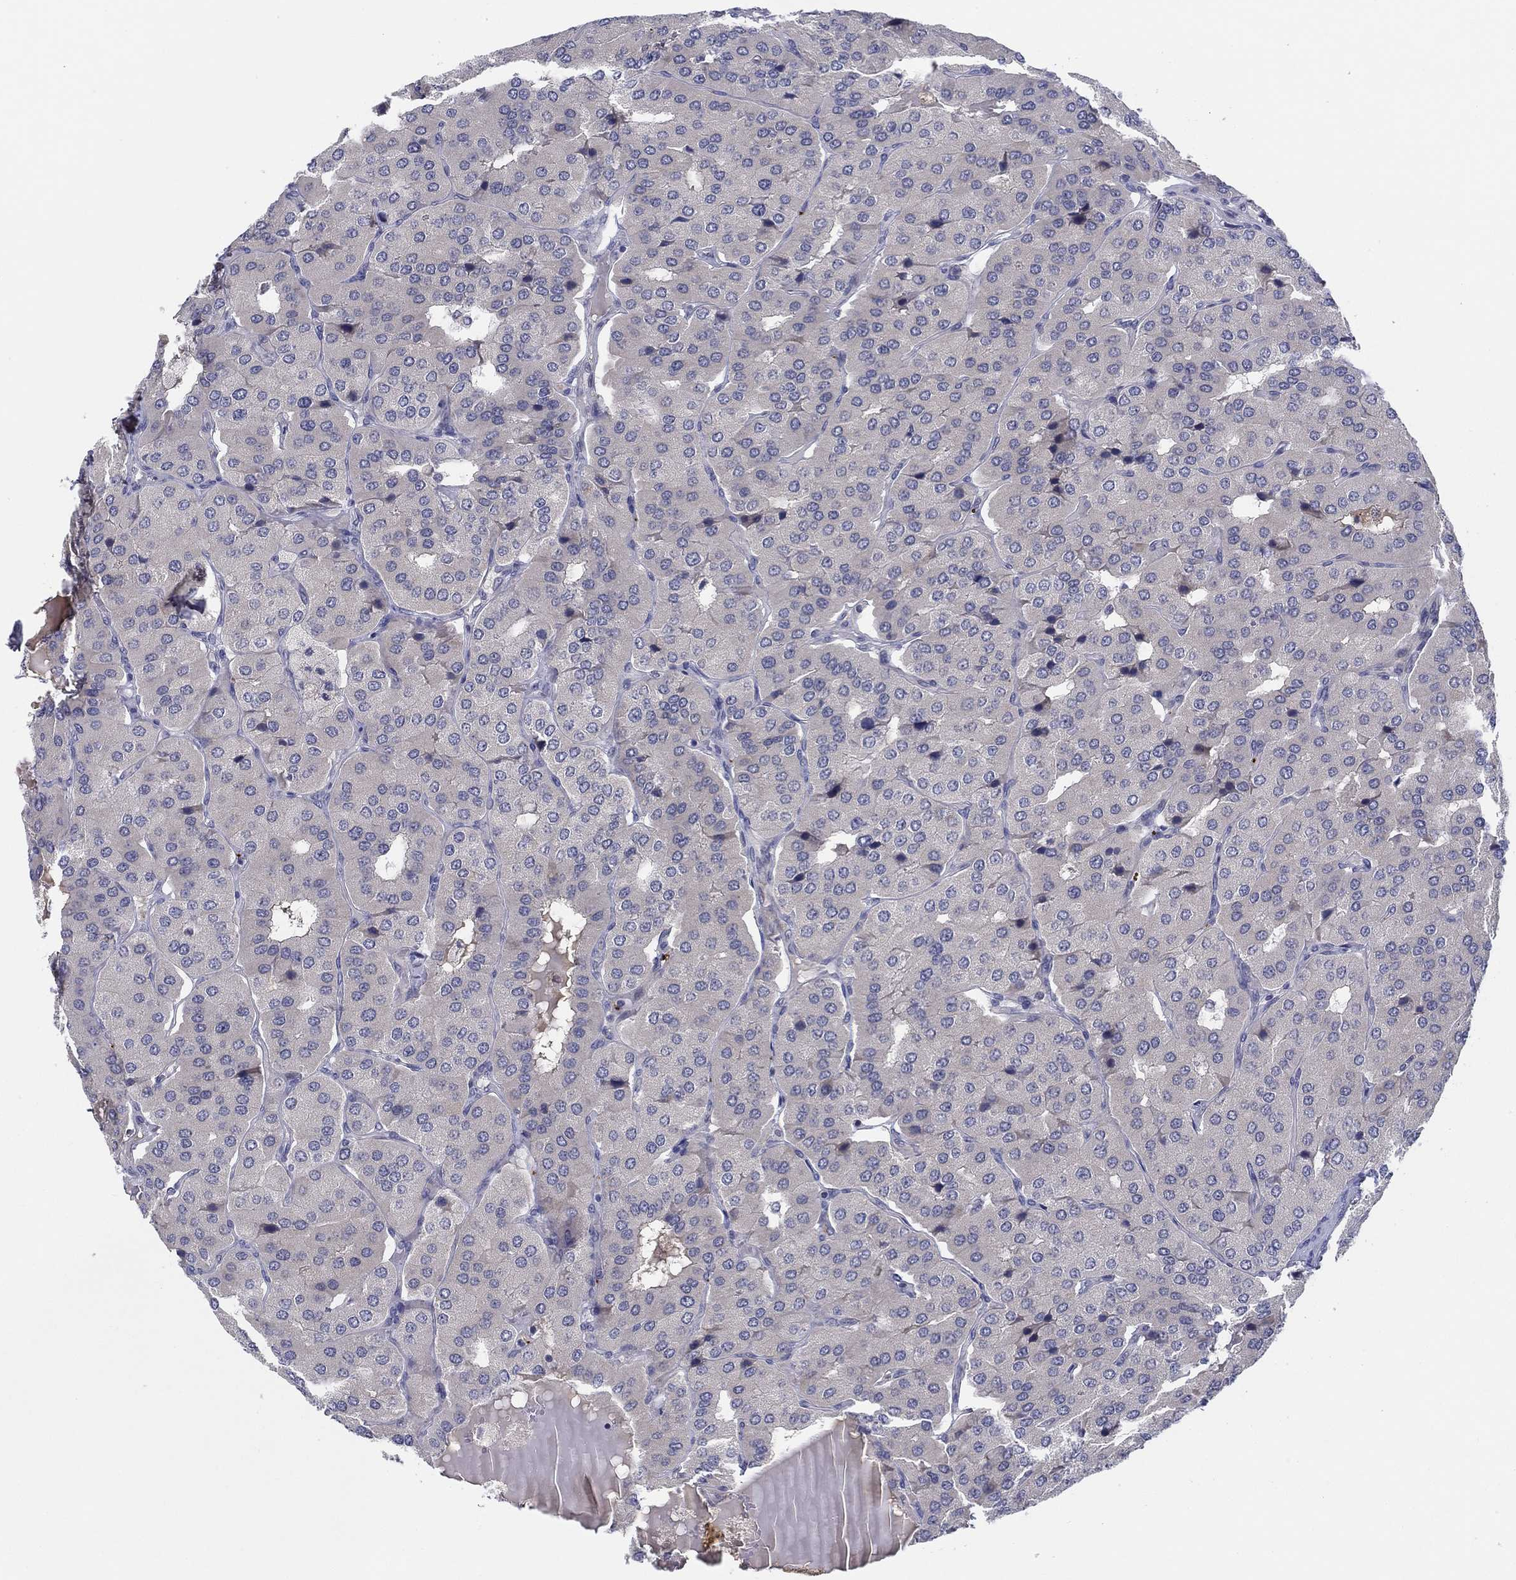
{"staining": {"intensity": "negative", "quantity": "none", "location": "none"}, "tissue": "parathyroid gland", "cell_type": "Glandular cells", "image_type": "normal", "snomed": [{"axis": "morphology", "description": "Normal tissue, NOS"}, {"axis": "morphology", "description": "Adenoma, NOS"}, {"axis": "topography", "description": "Parathyroid gland"}], "caption": "IHC of normal human parathyroid gland shows no staining in glandular cells.", "gene": "ALOX12", "patient": {"sex": "female", "age": 86}}